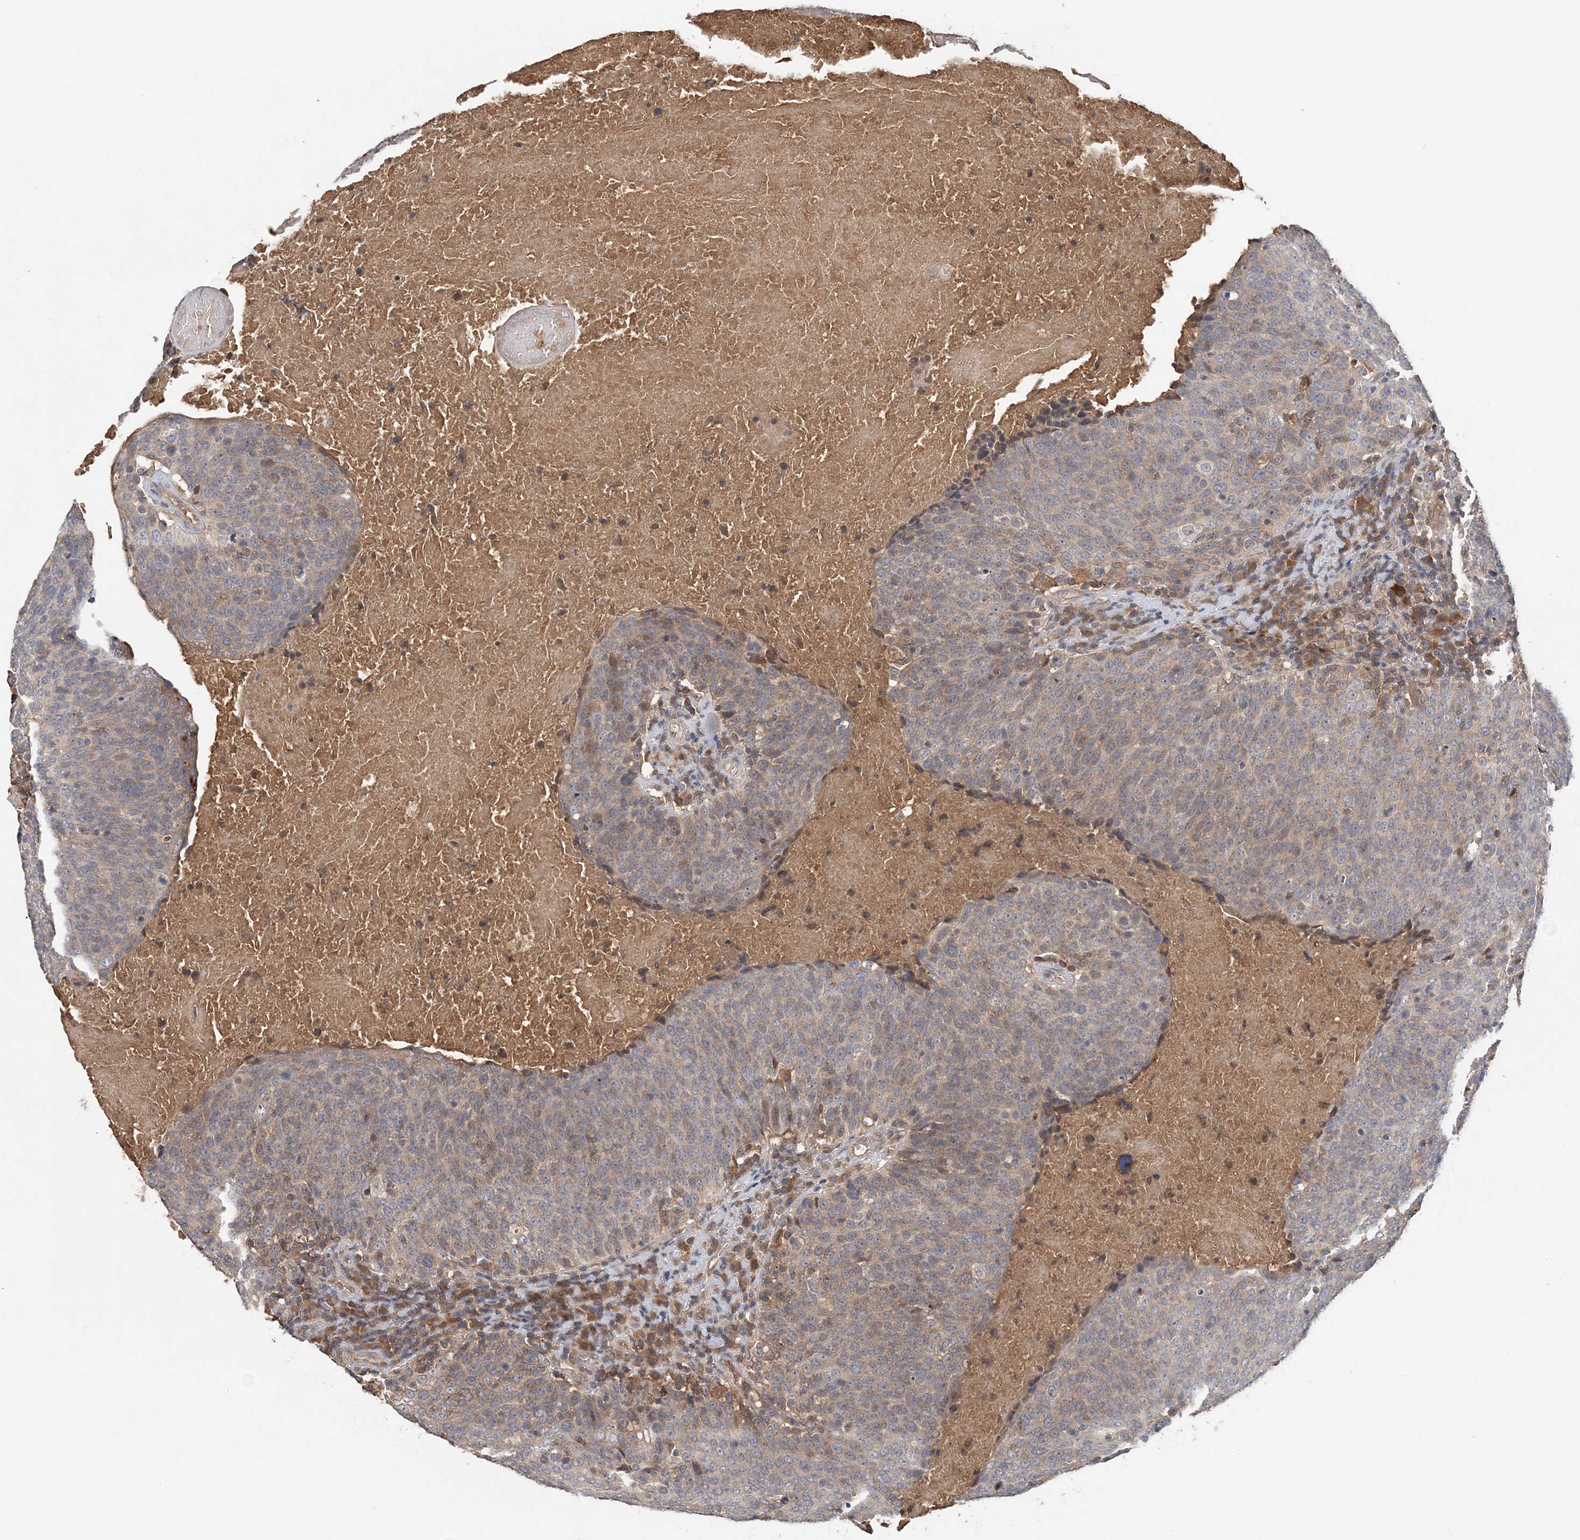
{"staining": {"intensity": "weak", "quantity": "25%-75%", "location": "cytoplasmic/membranous"}, "tissue": "head and neck cancer", "cell_type": "Tumor cells", "image_type": "cancer", "snomed": [{"axis": "morphology", "description": "Squamous cell carcinoma, NOS"}, {"axis": "morphology", "description": "Squamous cell carcinoma, metastatic, NOS"}, {"axis": "topography", "description": "Lymph node"}, {"axis": "topography", "description": "Head-Neck"}], "caption": "Brown immunohistochemical staining in human head and neck cancer shows weak cytoplasmic/membranous expression in approximately 25%-75% of tumor cells.", "gene": "SYCP3", "patient": {"sex": "male", "age": 62}}